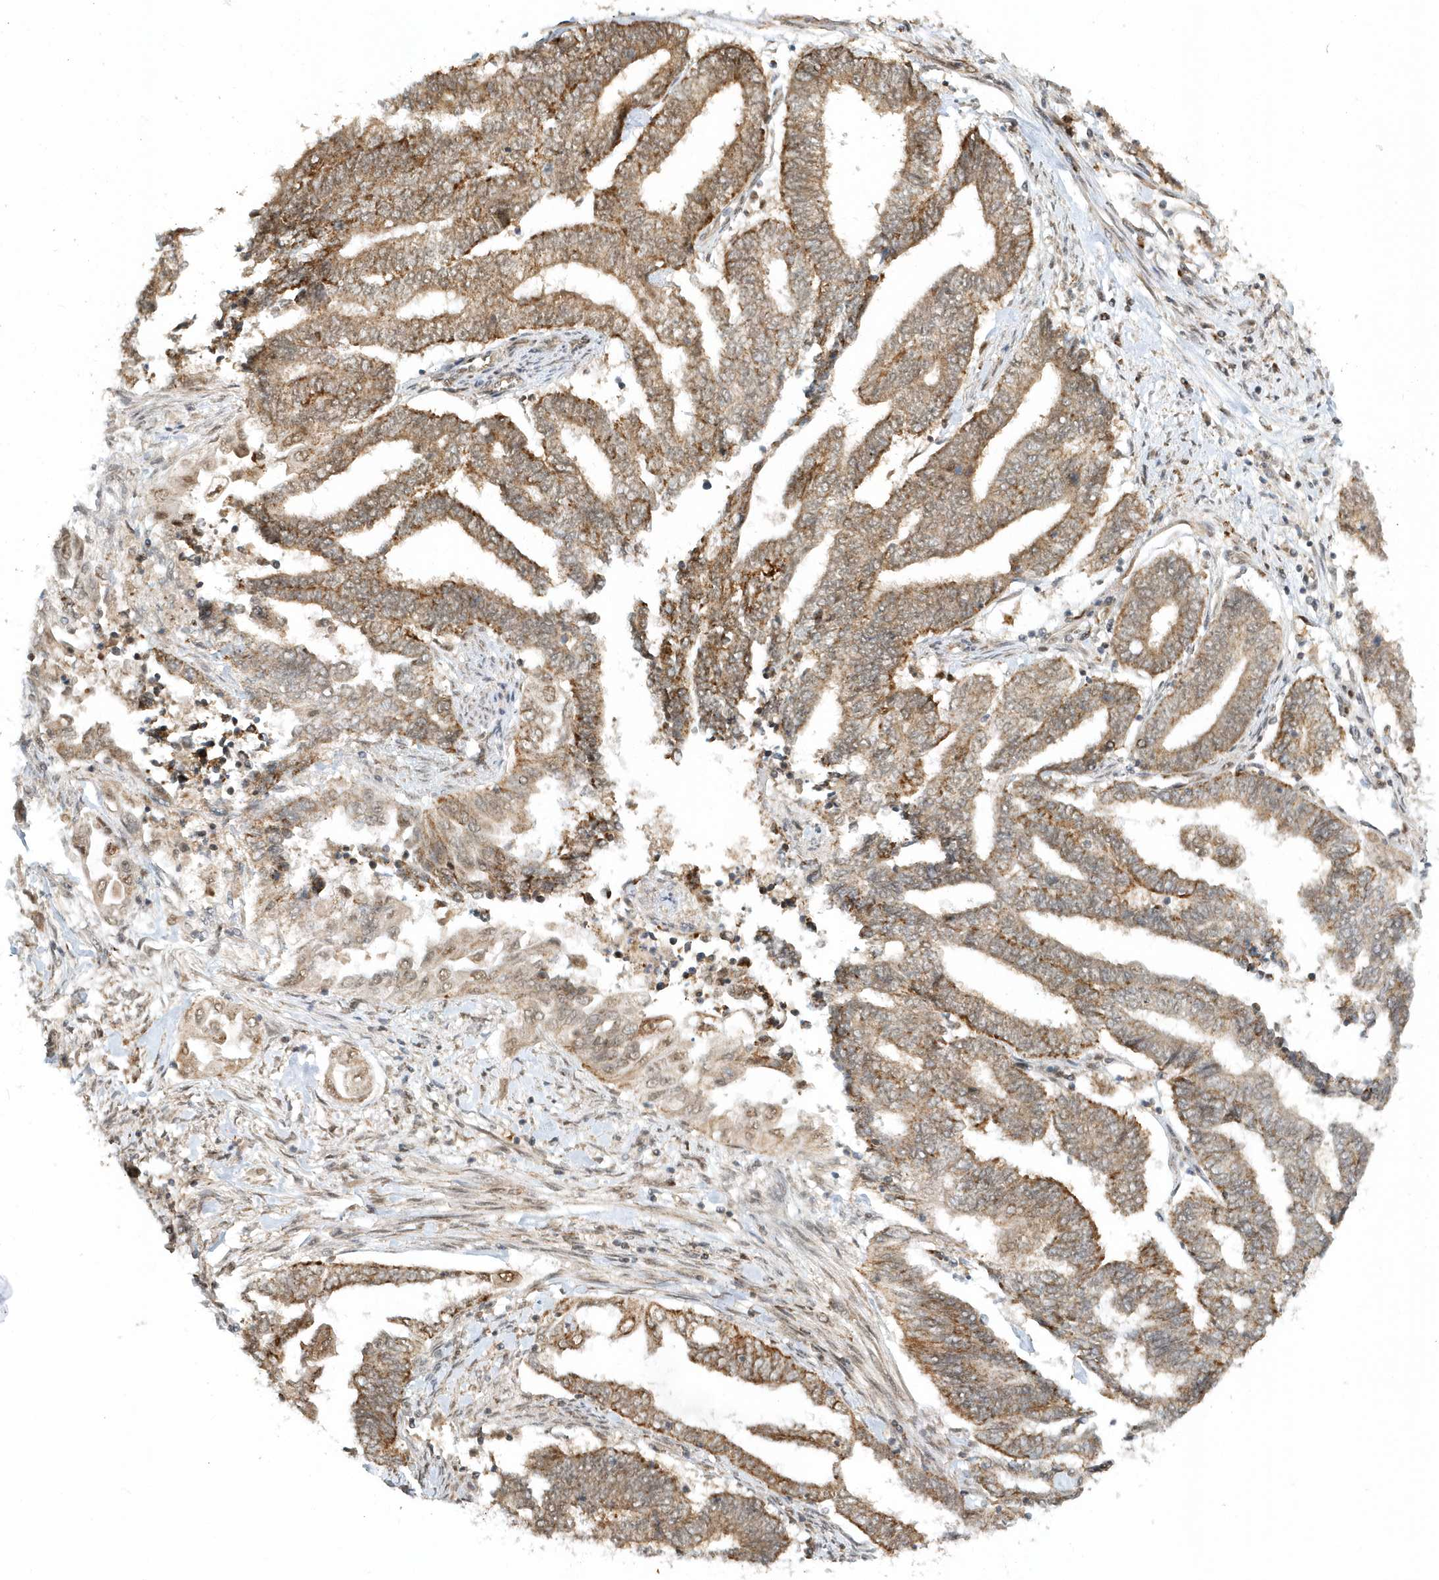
{"staining": {"intensity": "moderate", "quantity": ">75%", "location": "cytoplasmic/membranous"}, "tissue": "endometrial cancer", "cell_type": "Tumor cells", "image_type": "cancer", "snomed": [{"axis": "morphology", "description": "Adenocarcinoma, NOS"}, {"axis": "topography", "description": "Uterus"}, {"axis": "topography", "description": "Endometrium"}], "caption": "IHC of human endometrial cancer (adenocarcinoma) exhibits medium levels of moderate cytoplasmic/membranous staining in approximately >75% of tumor cells.", "gene": "PSMD6", "patient": {"sex": "female", "age": 70}}